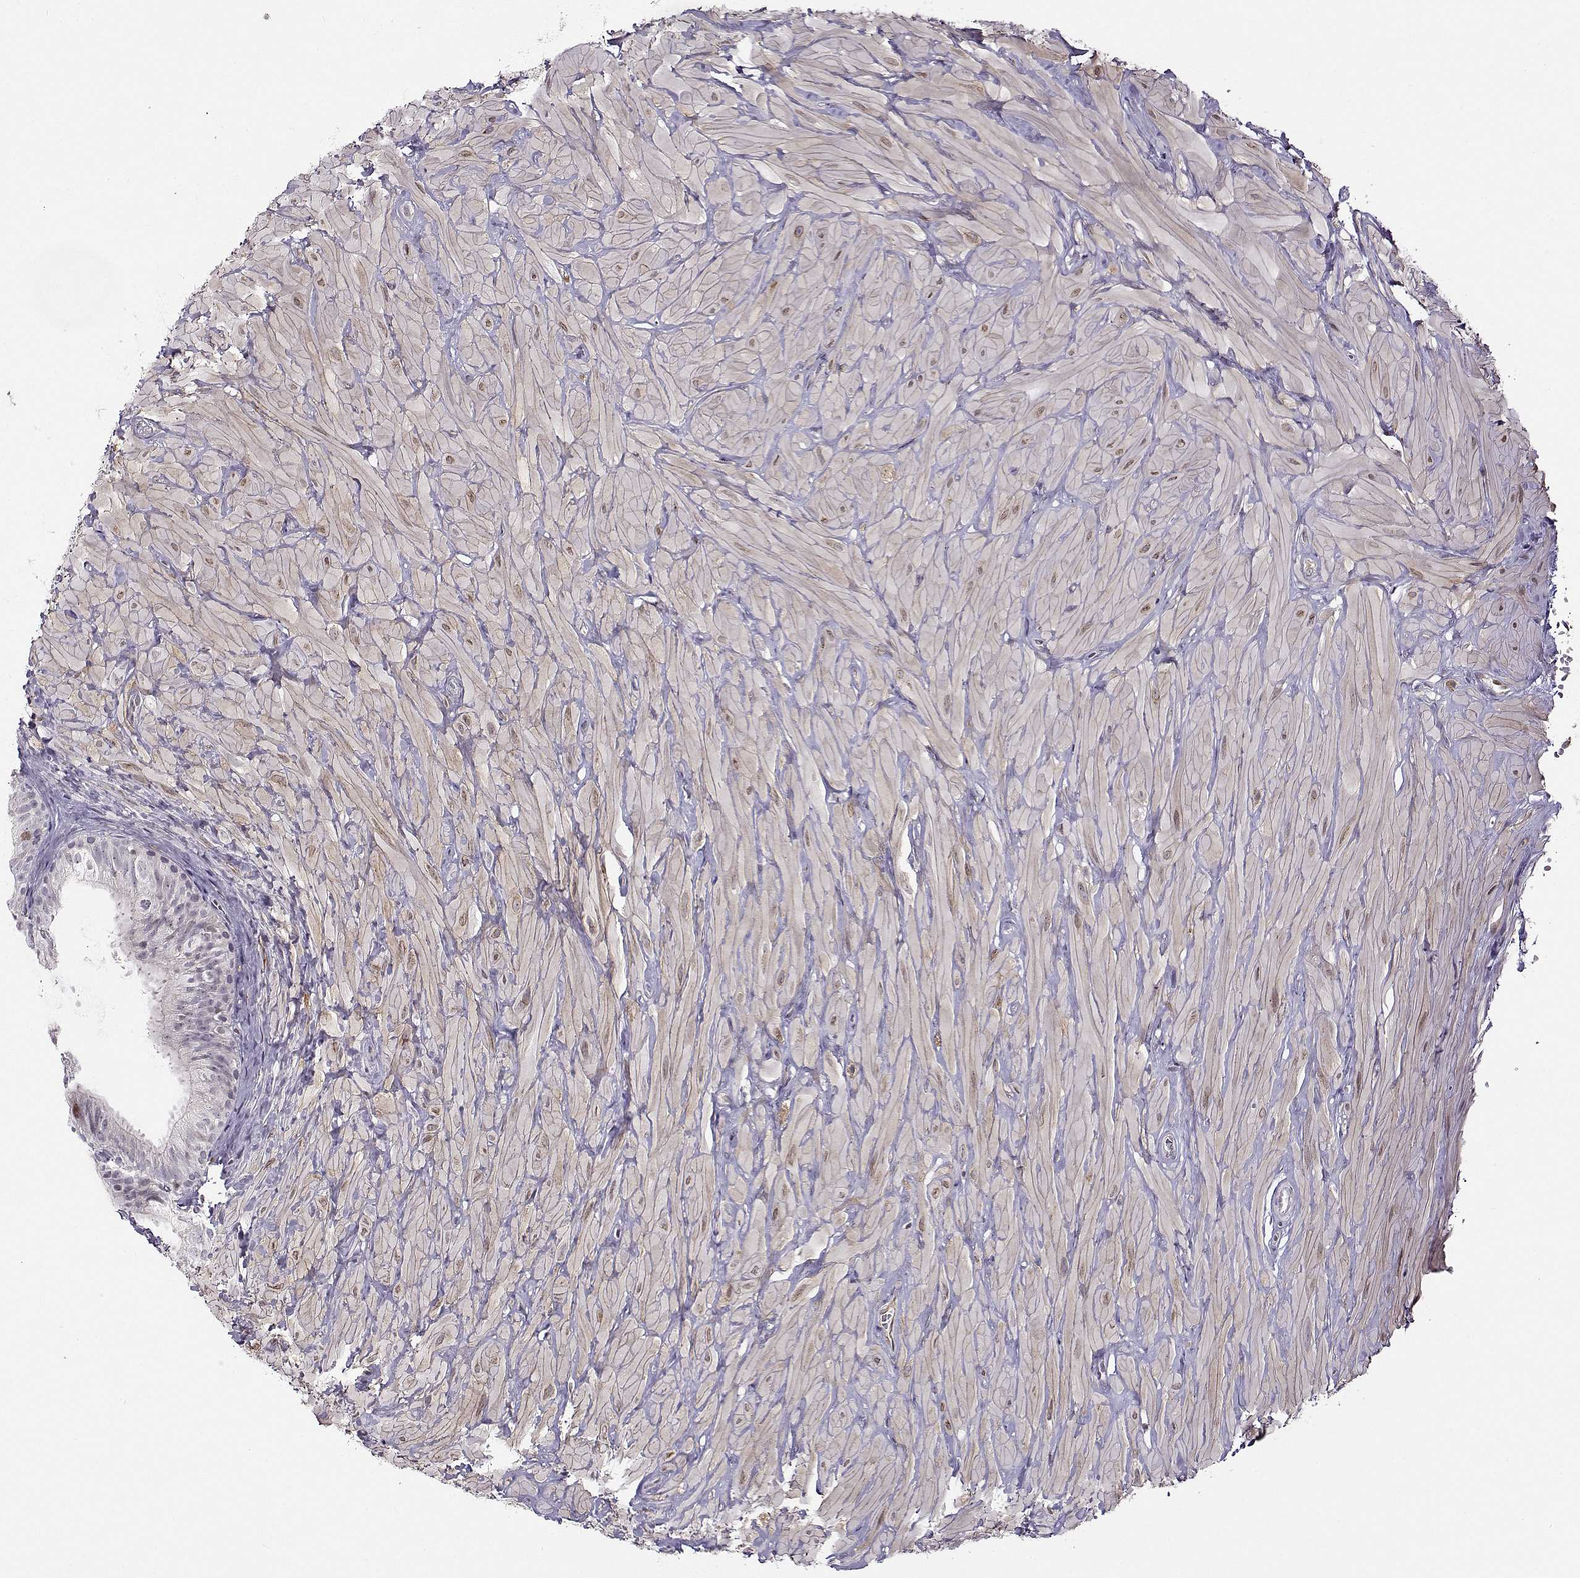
{"staining": {"intensity": "negative", "quantity": "none", "location": "none"}, "tissue": "epididymis", "cell_type": "Glandular cells", "image_type": "normal", "snomed": [{"axis": "morphology", "description": "Normal tissue, NOS"}, {"axis": "topography", "description": "Epididymis"}, {"axis": "topography", "description": "Vas deferens"}], "caption": "Human epididymis stained for a protein using immunohistochemistry shows no staining in glandular cells.", "gene": "BACH1", "patient": {"sex": "male", "age": 23}}